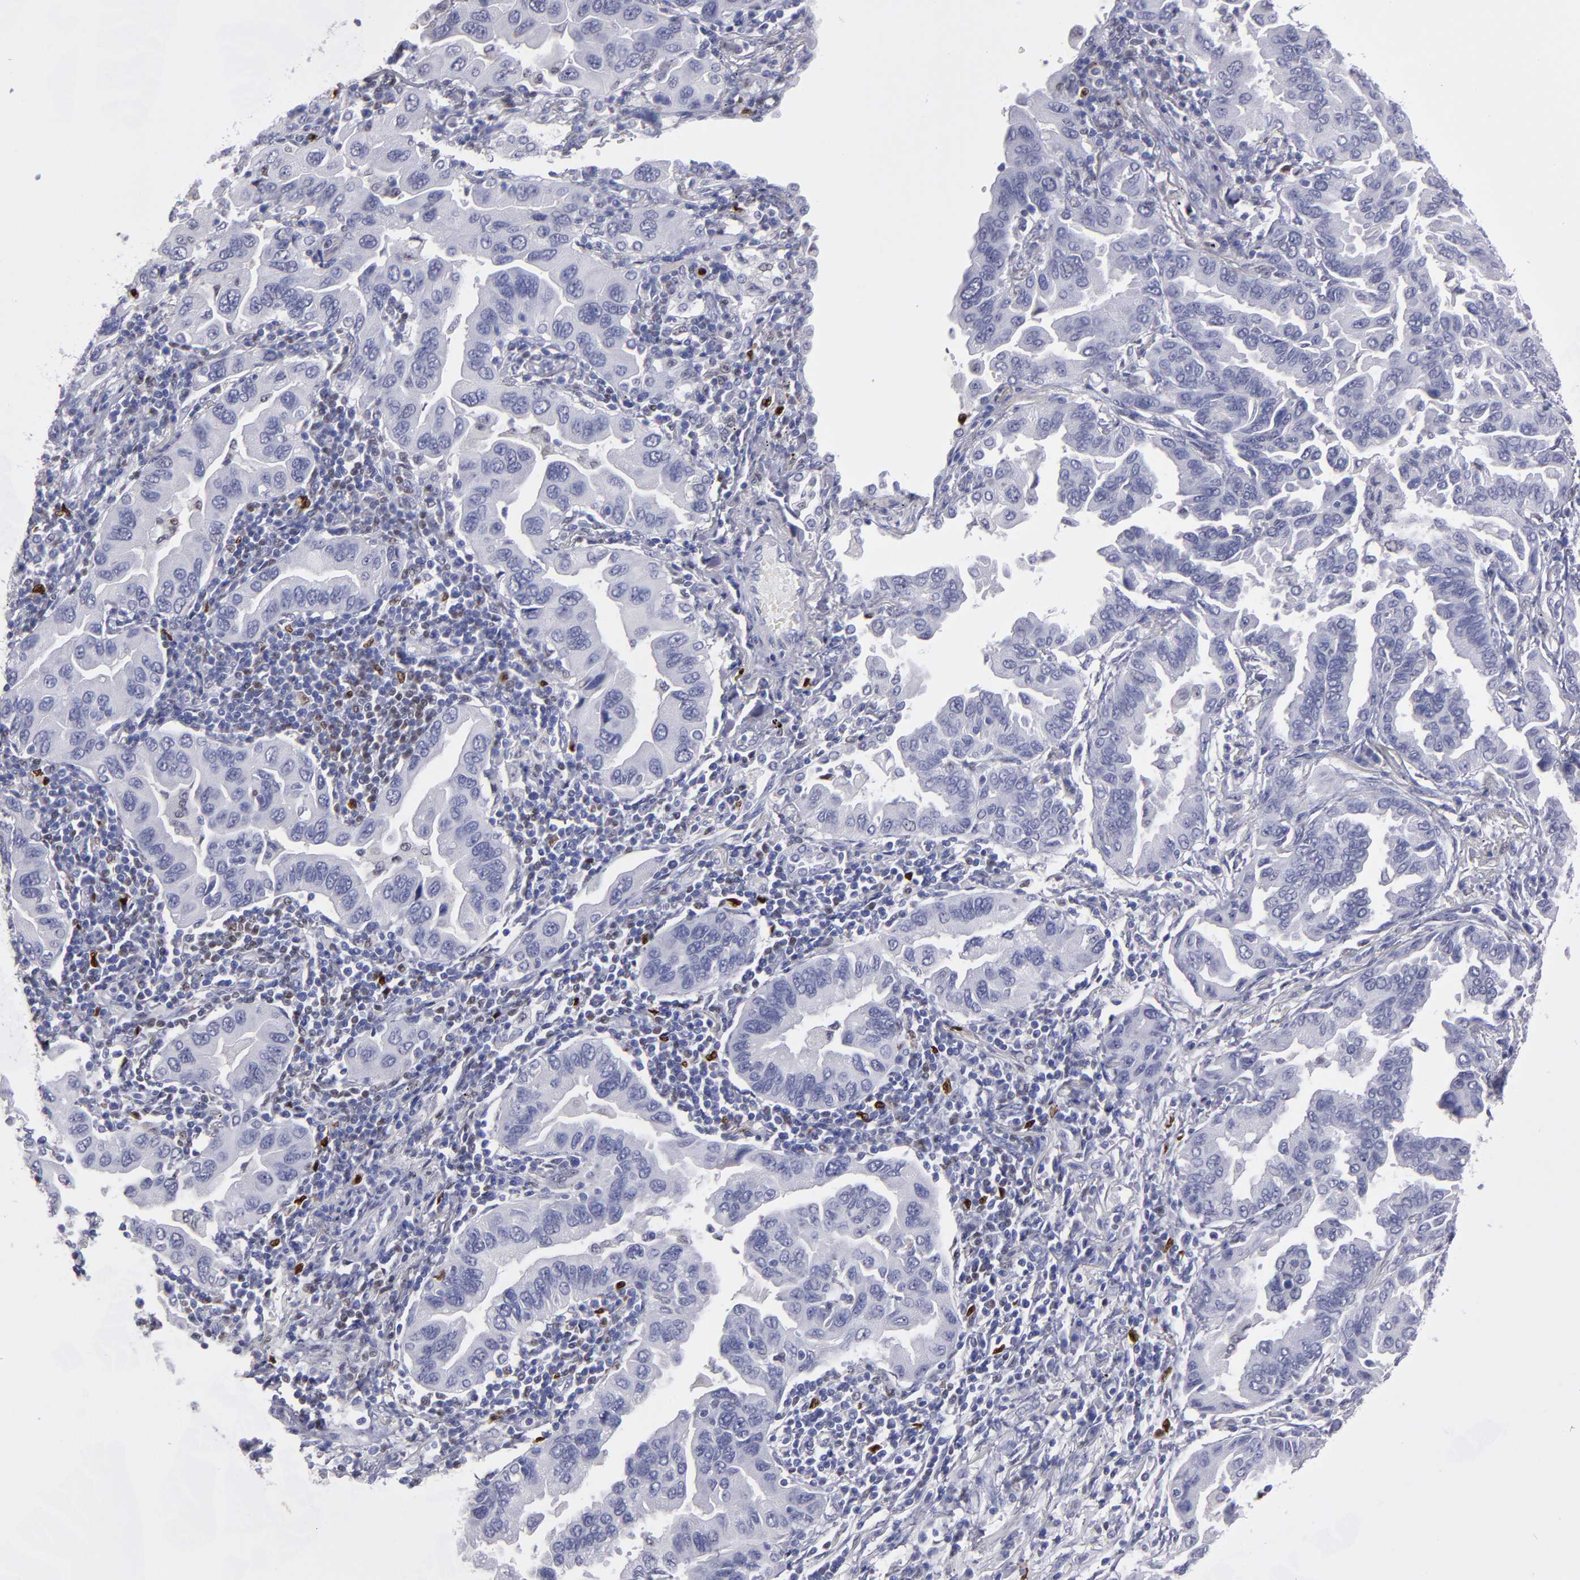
{"staining": {"intensity": "negative", "quantity": "none", "location": "none"}, "tissue": "lung cancer", "cell_type": "Tumor cells", "image_type": "cancer", "snomed": [{"axis": "morphology", "description": "Adenocarcinoma, NOS"}, {"axis": "topography", "description": "Lung"}], "caption": "An immunohistochemistry (IHC) image of adenocarcinoma (lung) is shown. There is no staining in tumor cells of adenocarcinoma (lung).", "gene": "IRF8", "patient": {"sex": "female", "age": 65}}